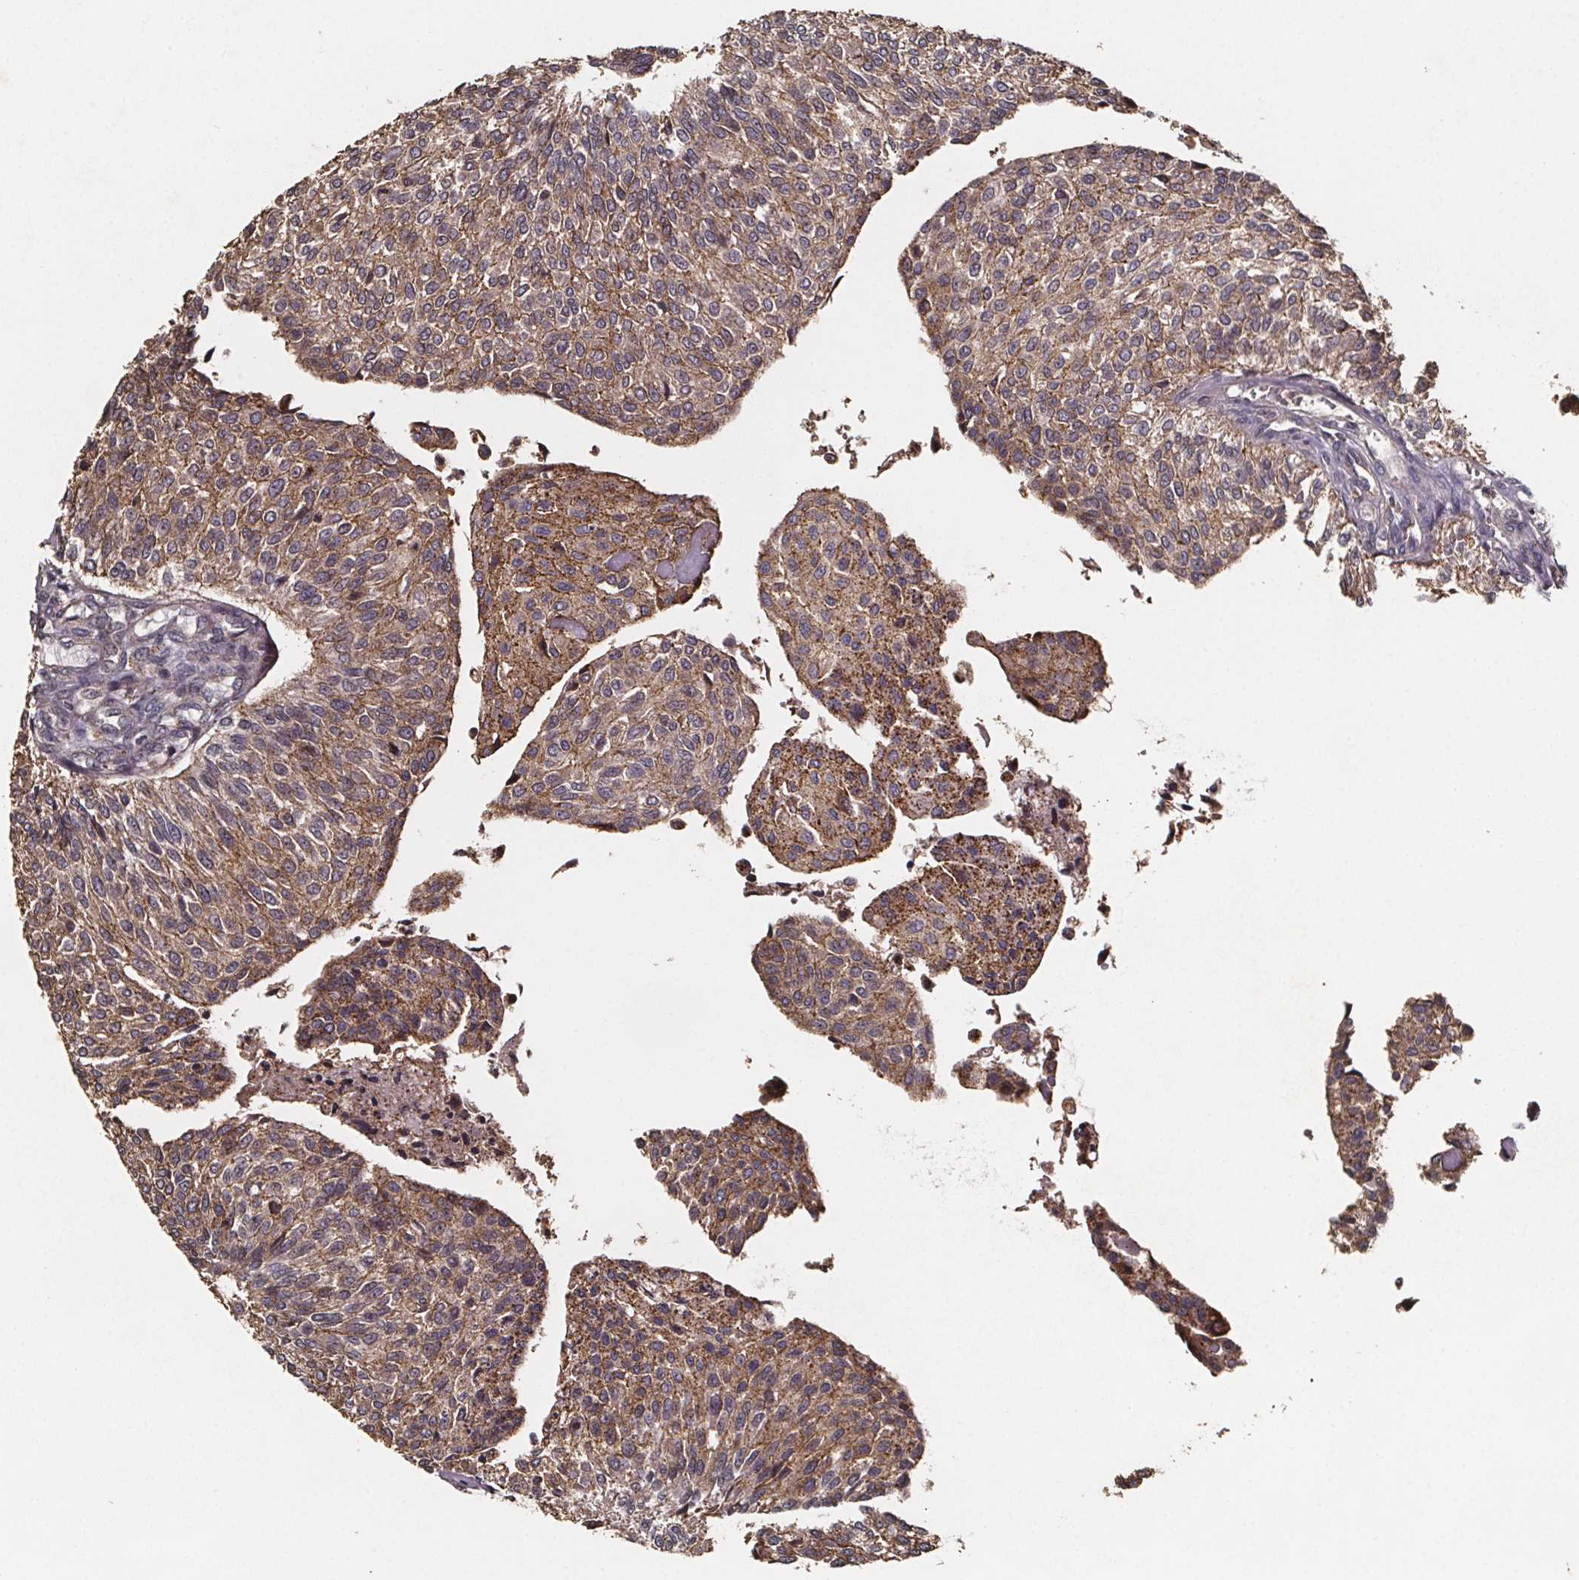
{"staining": {"intensity": "moderate", "quantity": ">75%", "location": "cytoplasmic/membranous"}, "tissue": "urothelial cancer", "cell_type": "Tumor cells", "image_type": "cancer", "snomed": [{"axis": "morphology", "description": "Urothelial carcinoma, NOS"}, {"axis": "topography", "description": "Urinary bladder"}], "caption": "Urothelial cancer stained with immunohistochemistry shows moderate cytoplasmic/membranous staining in approximately >75% of tumor cells.", "gene": "ZNF879", "patient": {"sex": "male", "age": 55}}